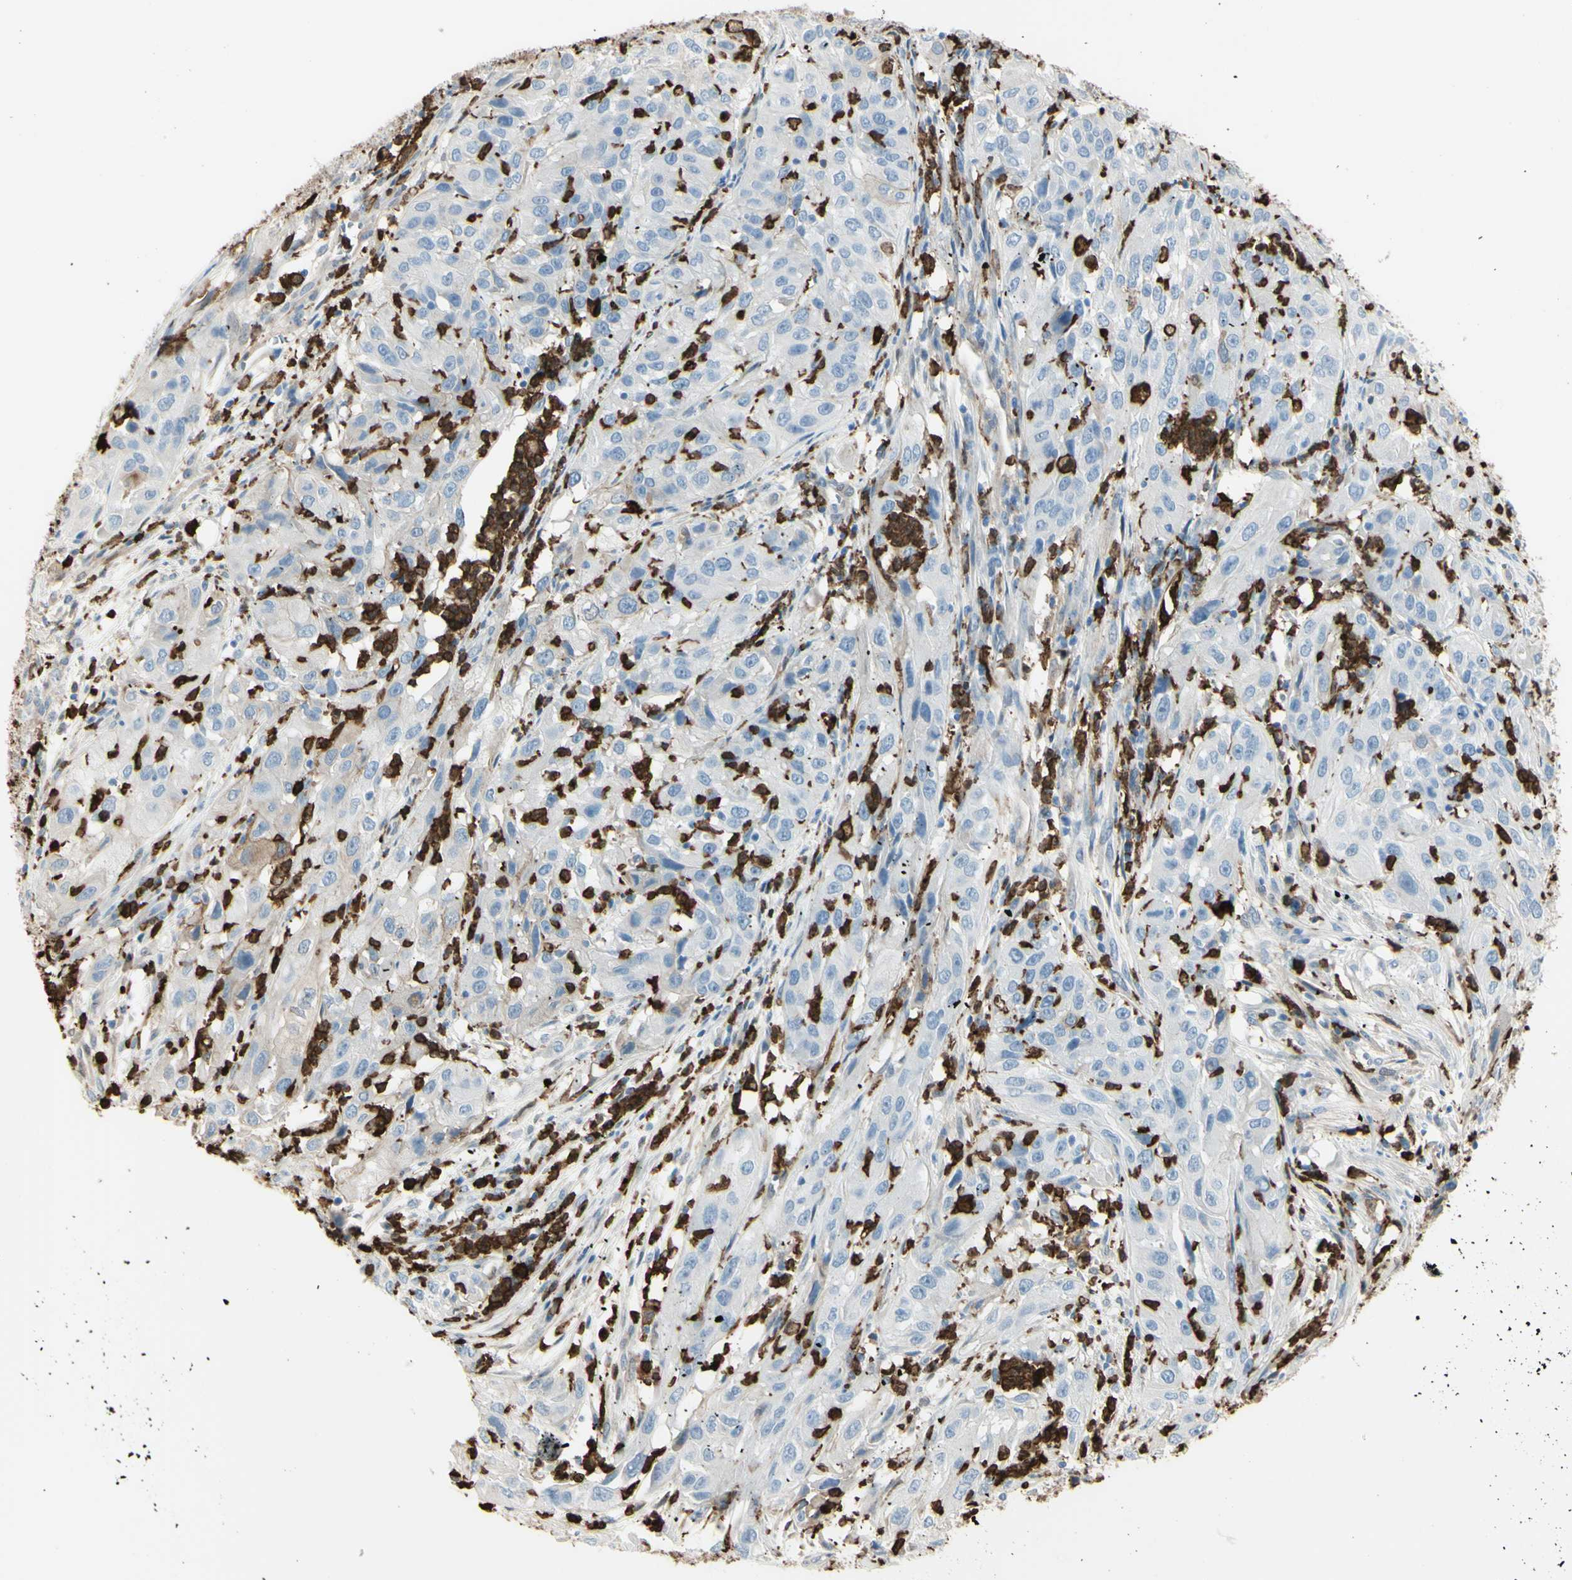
{"staining": {"intensity": "weak", "quantity": ">75%", "location": "cytoplasmic/membranous"}, "tissue": "cervical cancer", "cell_type": "Tumor cells", "image_type": "cancer", "snomed": [{"axis": "morphology", "description": "Squamous cell carcinoma, NOS"}, {"axis": "topography", "description": "Cervix"}], "caption": "An image of cervical squamous cell carcinoma stained for a protein exhibits weak cytoplasmic/membranous brown staining in tumor cells.", "gene": "GSN", "patient": {"sex": "female", "age": 32}}